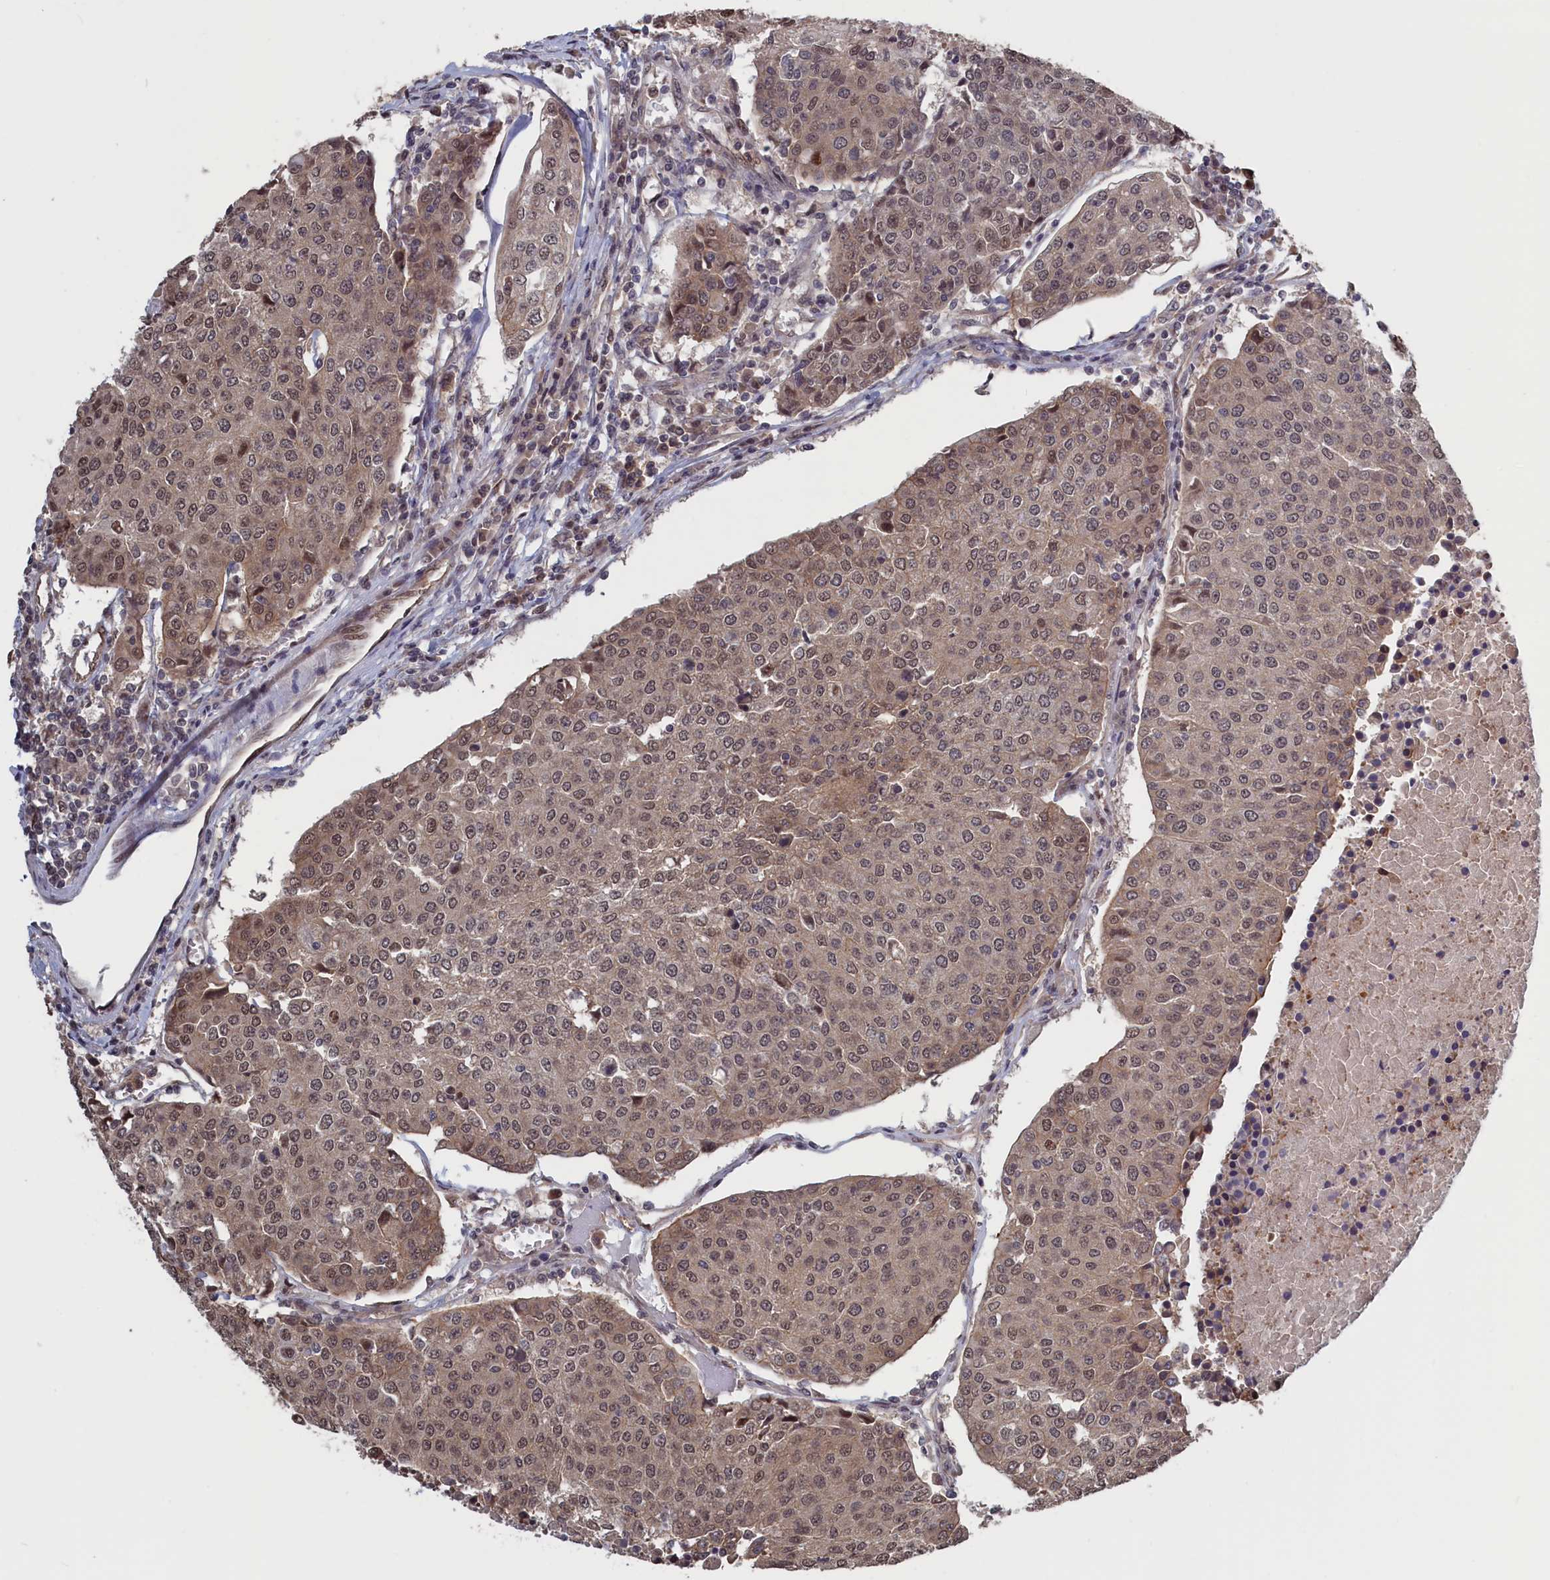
{"staining": {"intensity": "weak", "quantity": ">75%", "location": "cytoplasmic/membranous,nuclear"}, "tissue": "urothelial cancer", "cell_type": "Tumor cells", "image_type": "cancer", "snomed": [{"axis": "morphology", "description": "Urothelial carcinoma, High grade"}, {"axis": "topography", "description": "Urinary bladder"}], "caption": "An image of human urothelial cancer stained for a protein shows weak cytoplasmic/membranous and nuclear brown staining in tumor cells. (Stains: DAB in brown, nuclei in blue, Microscopy: brightfield microscopy at high magnification).", "gene": "PLP2", "patient": {"sex": "female", "age": 85}}